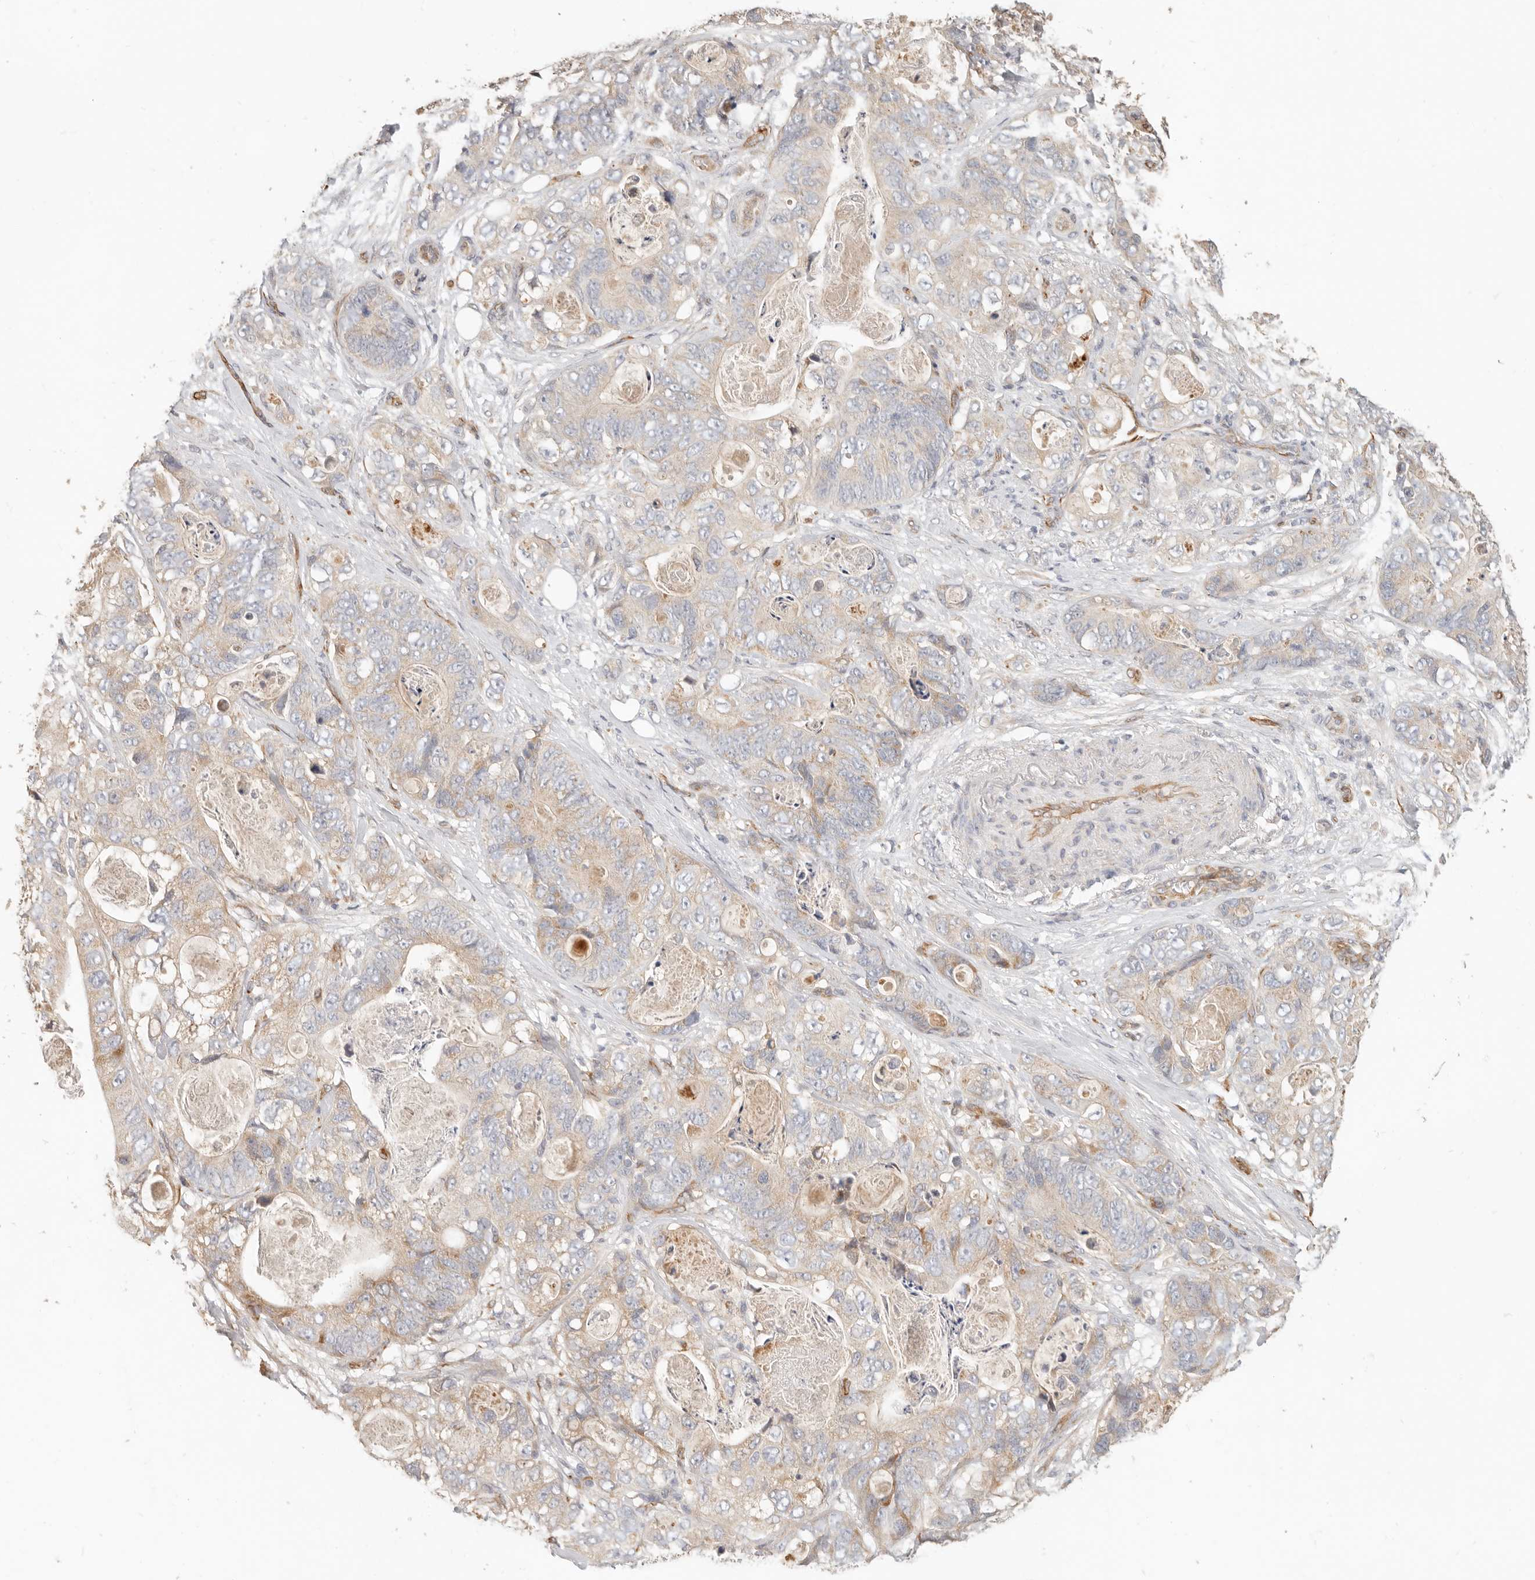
{"staining": {"intensity": "moderate", "quantity": "25%-75%", "location": "cytoplasmic/membranous"}, "tissue": "stomach cancer", "cell_type": "Tumor cells", "image_type": "cancer", "snomed": [{"axis": "morphology", "description": "Normal tissue, NOS"}, {"axis": "morphology", "description": "Adenocarcinoma, NOS"}, {"axis": "topography", "description": "Stomach"}], "caption": "A brown stain labels moderate cytoplasmic/membranous staining of a protein in stomach cancer tumor cells. (DAB (3,3'-diaminobenzidine) IHC, brown staining for protein, blue staining for nuclei).", "gene": "SPRING1", "patient": {"sex": "female", "age": 89}}